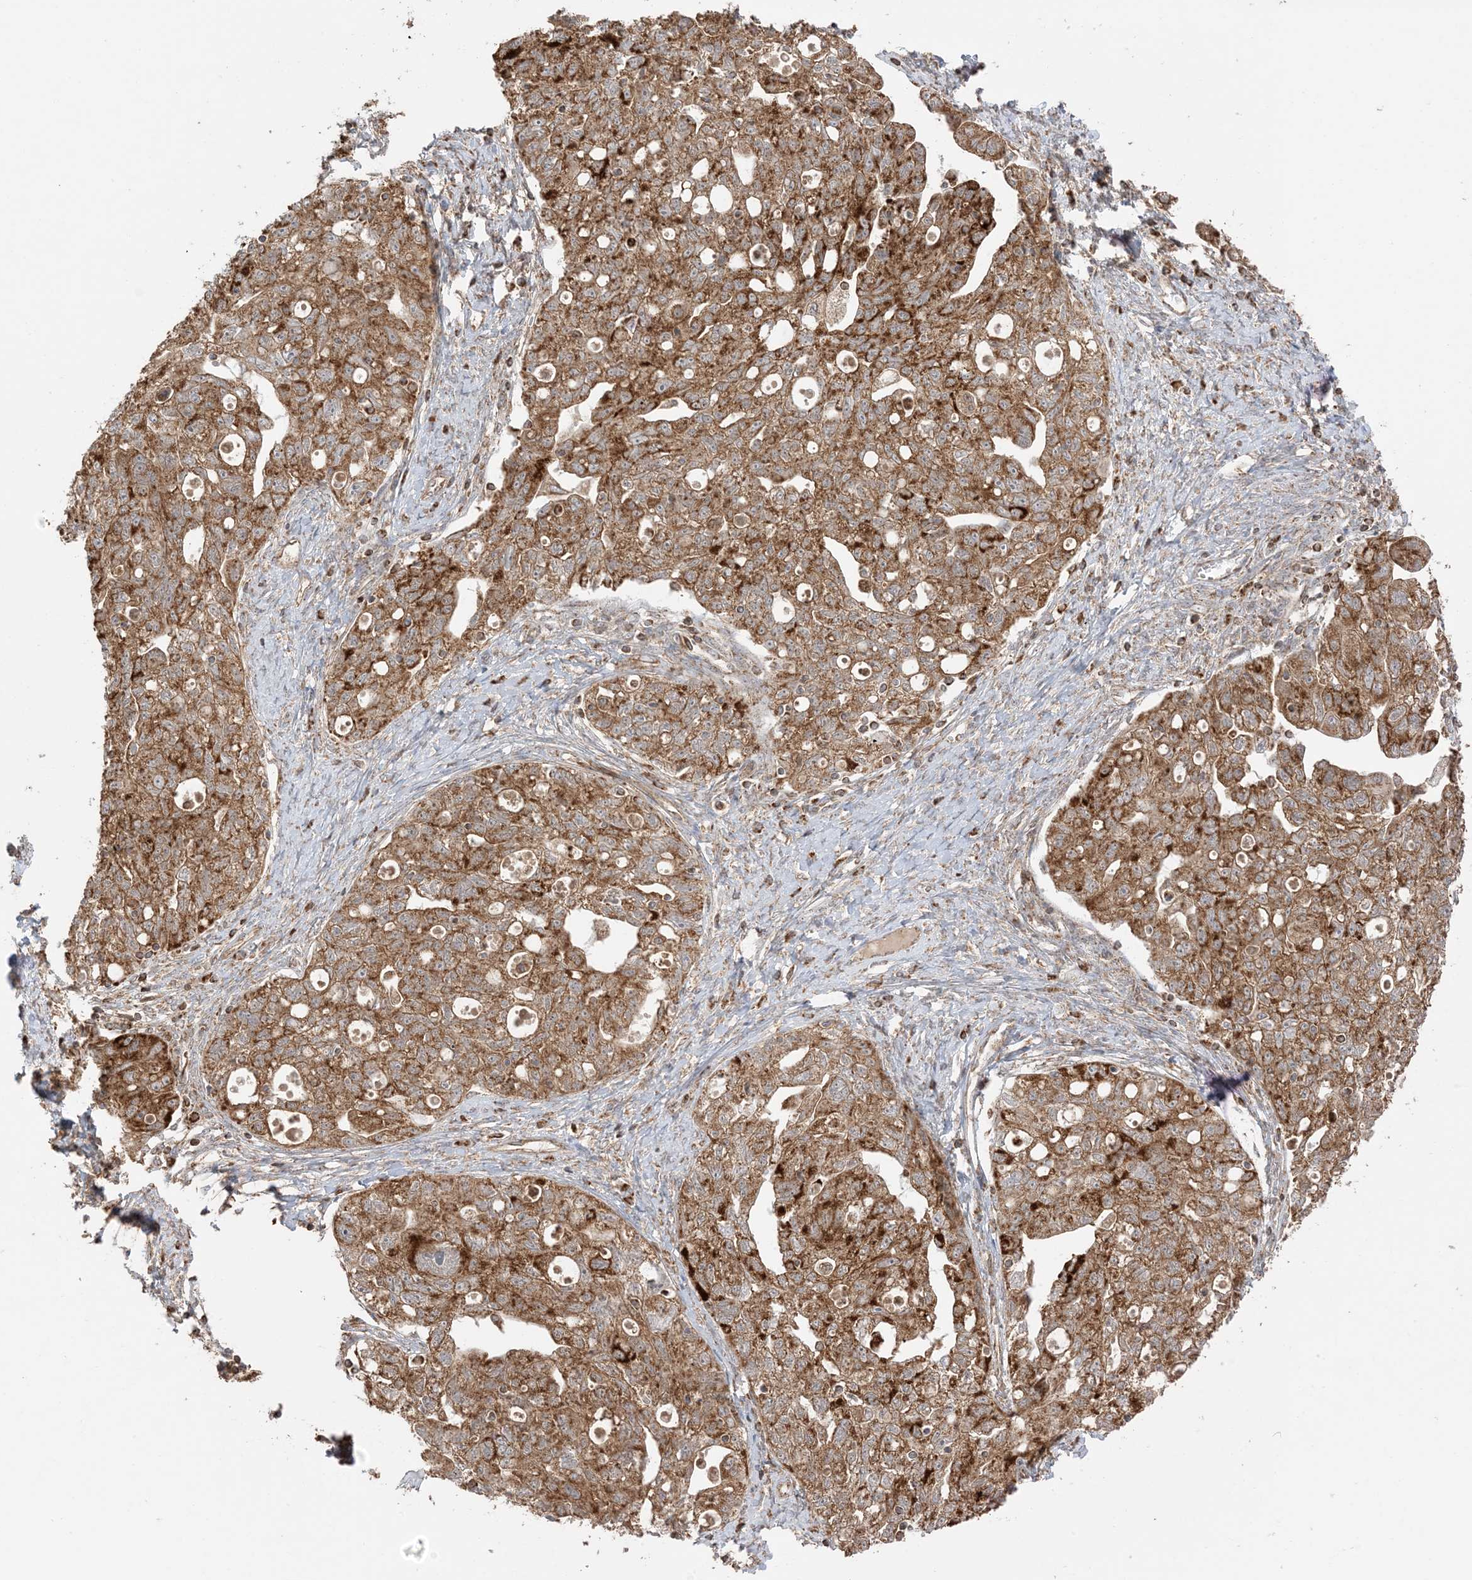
{"staining": {"intensity": "strong", "quantity": ">75%", "location": "cytoplasmic/membranous"}, "tissue": "ovarian cancer", "cell_type": "Tumor cells", "image_type": "cancer", "snomed": [{"axis": "morphology", "description": "Carcinoma, NOS"}, {"axis": "morphology", "description": "Cystadenocarcinoma, serous, NOS"}, {"axis": "topography", "description": "Ovary"}], "caption": "A photomicrograph showing strong cytoplasmic/membranous staining in approximately >75% of tumor cells in ovarian cancer (carcinoma), as visualized by brown immunohistochemical staining.", "gene": "N4BP3", "patient": {"sex": "female", "age": 69}}